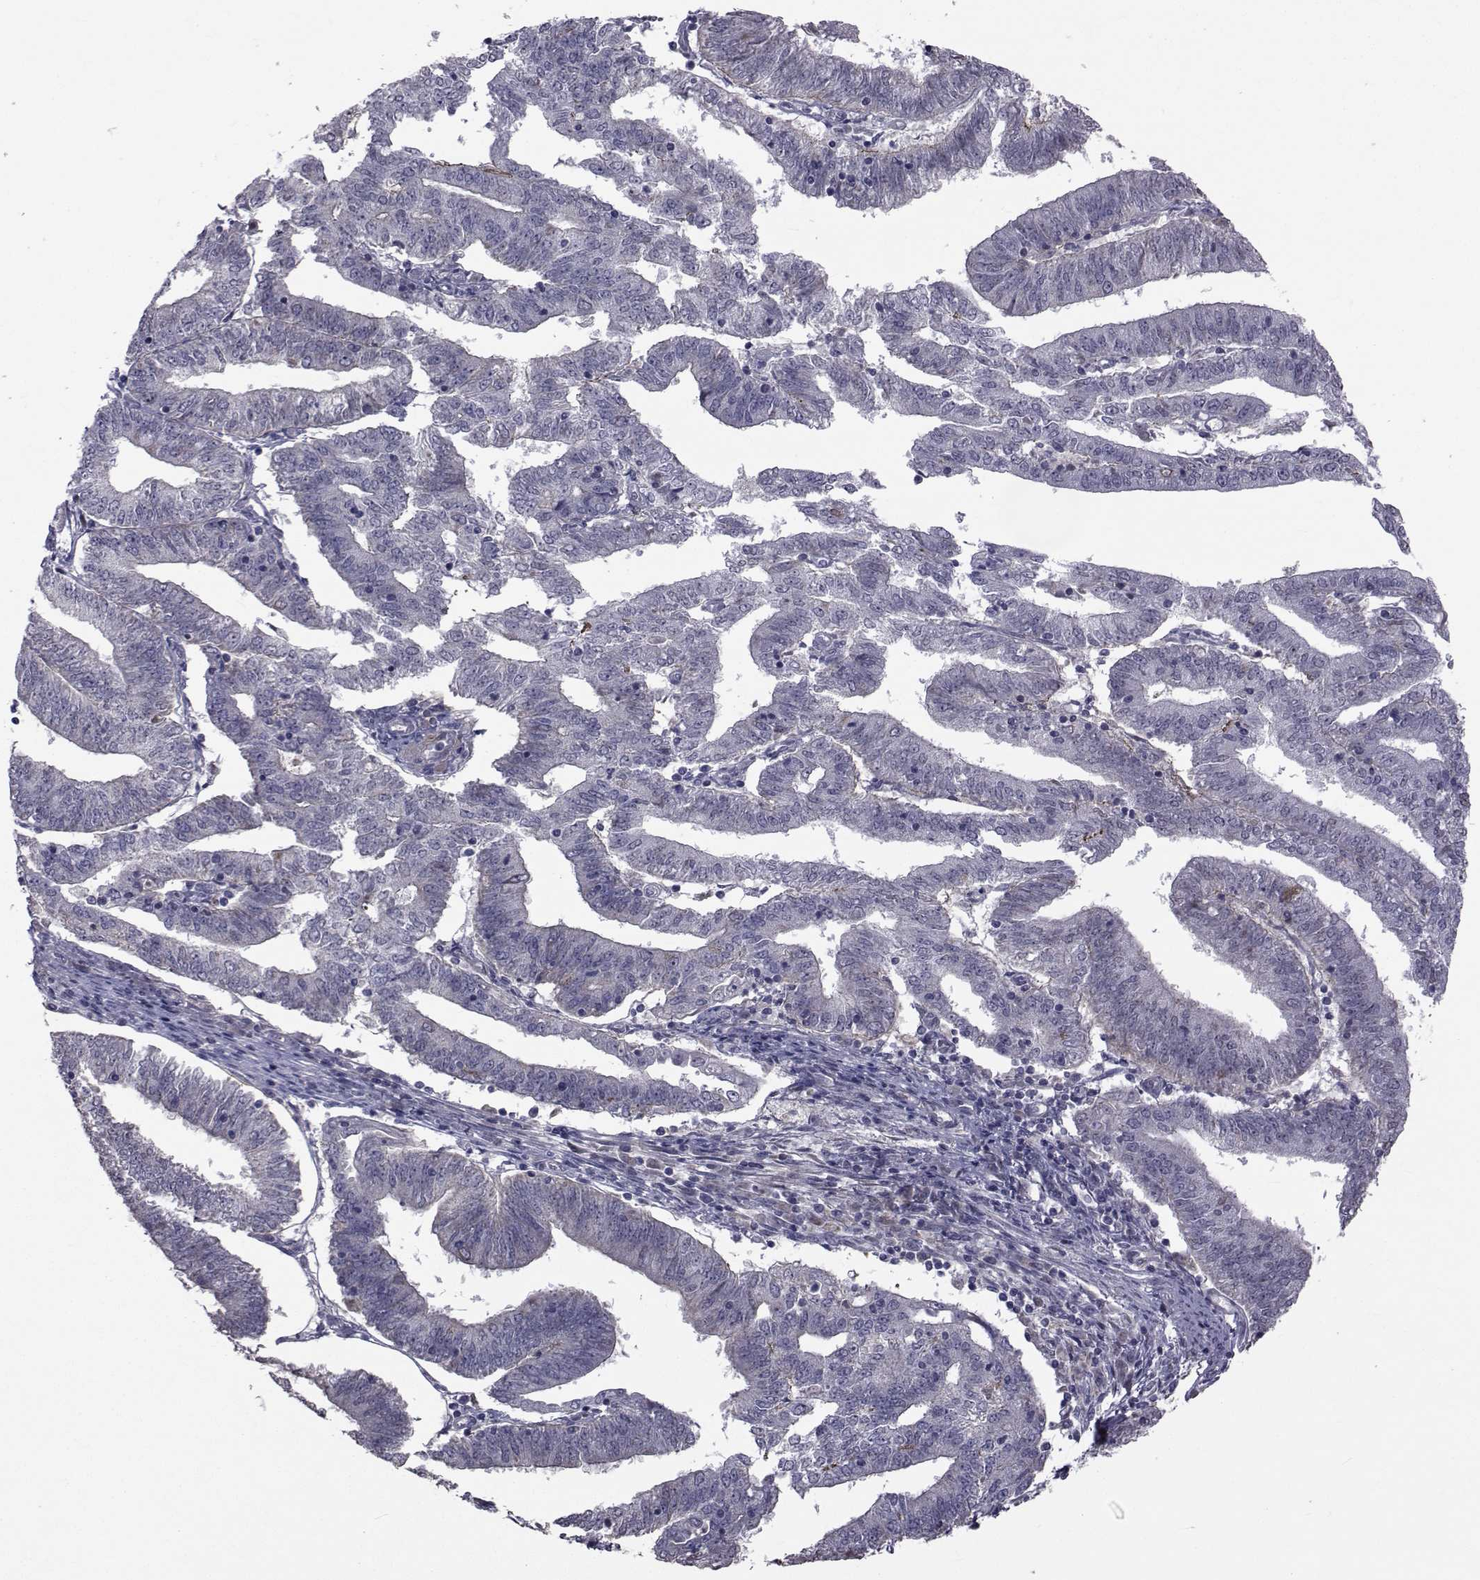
{"staining": {"intensity": "negative", "quantity": "none", "location": "none"}, "tissue": "endometrial cancer", "cell_type": "Tumor cells", "image_type": "cancer", "snomed": [{"axis": "morphology", "description": "Adenocarcinoma, NOS"}, {"axis": "topography", "description": "Endometrium"}], "caption": "Tumor cells are negative for brown protein staining in endometrial adenocarcinoma.", "gene": "CFAP74", "patient": {"sex": "female", "age": 82}}